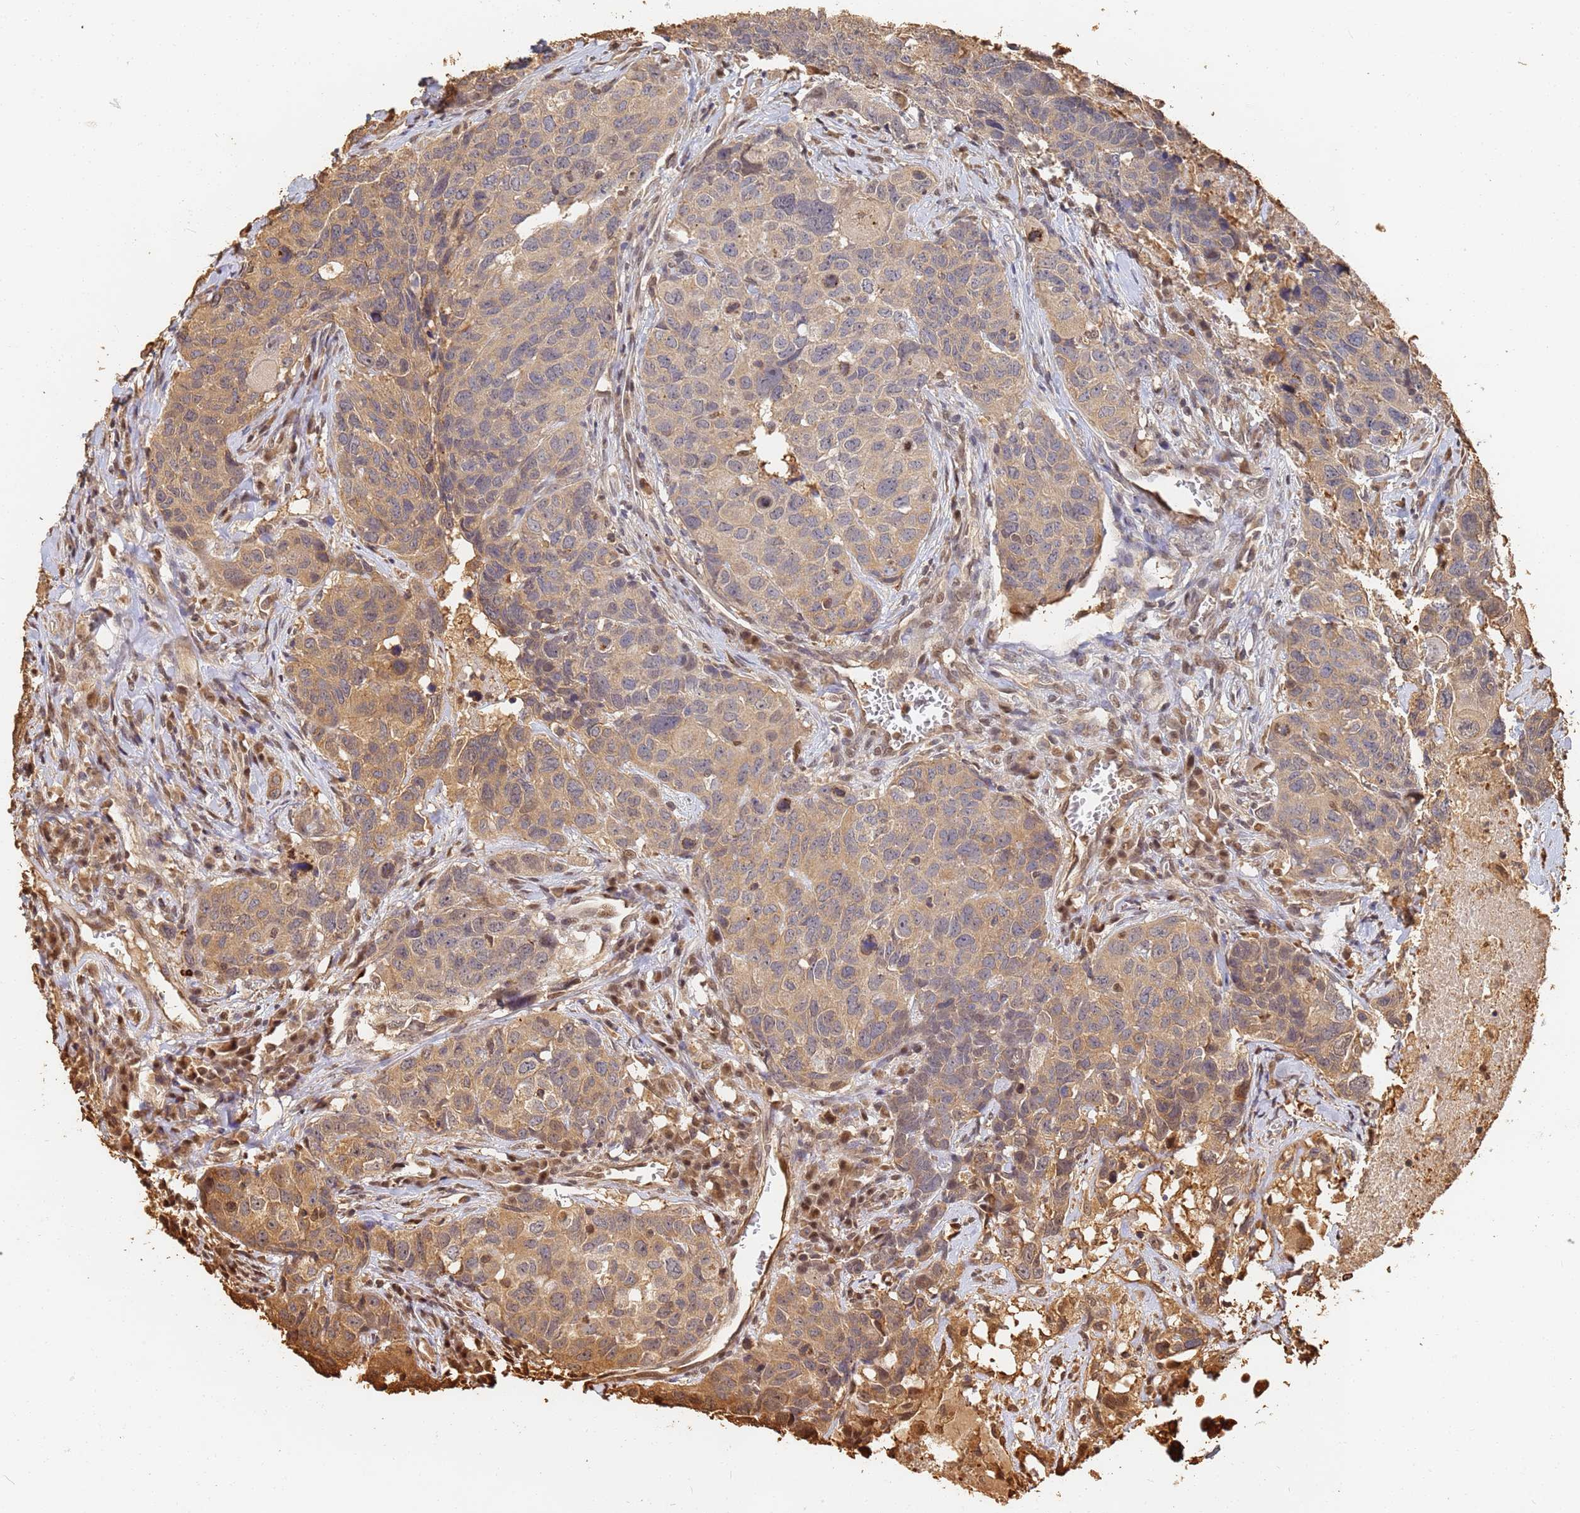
{"staining": {"intensity": "moderate", "quantity": "25%-75%", "location": "cytoplasmic/membranous"}, "tissue": "head and neck cancer", "cell_type": "Tumor cells", "image_type": "cancer", "snomed": [{"axis": "morphology", "description": "Squamous cell carcinoma, NOS"}, {"axis": "topography", "description": "Head-Neck"}], "caption": "The image shows staining of head and neck cancer (squamous cell carcinoma), revealing moderate cytoplasmic/membranous protein expression (brown color) within tumor cells. The protein of interest is shown in brown color, while the nuclei are stained blue.", "gene": "JAK2", "patient": {"sex": "male", "age": 66}}